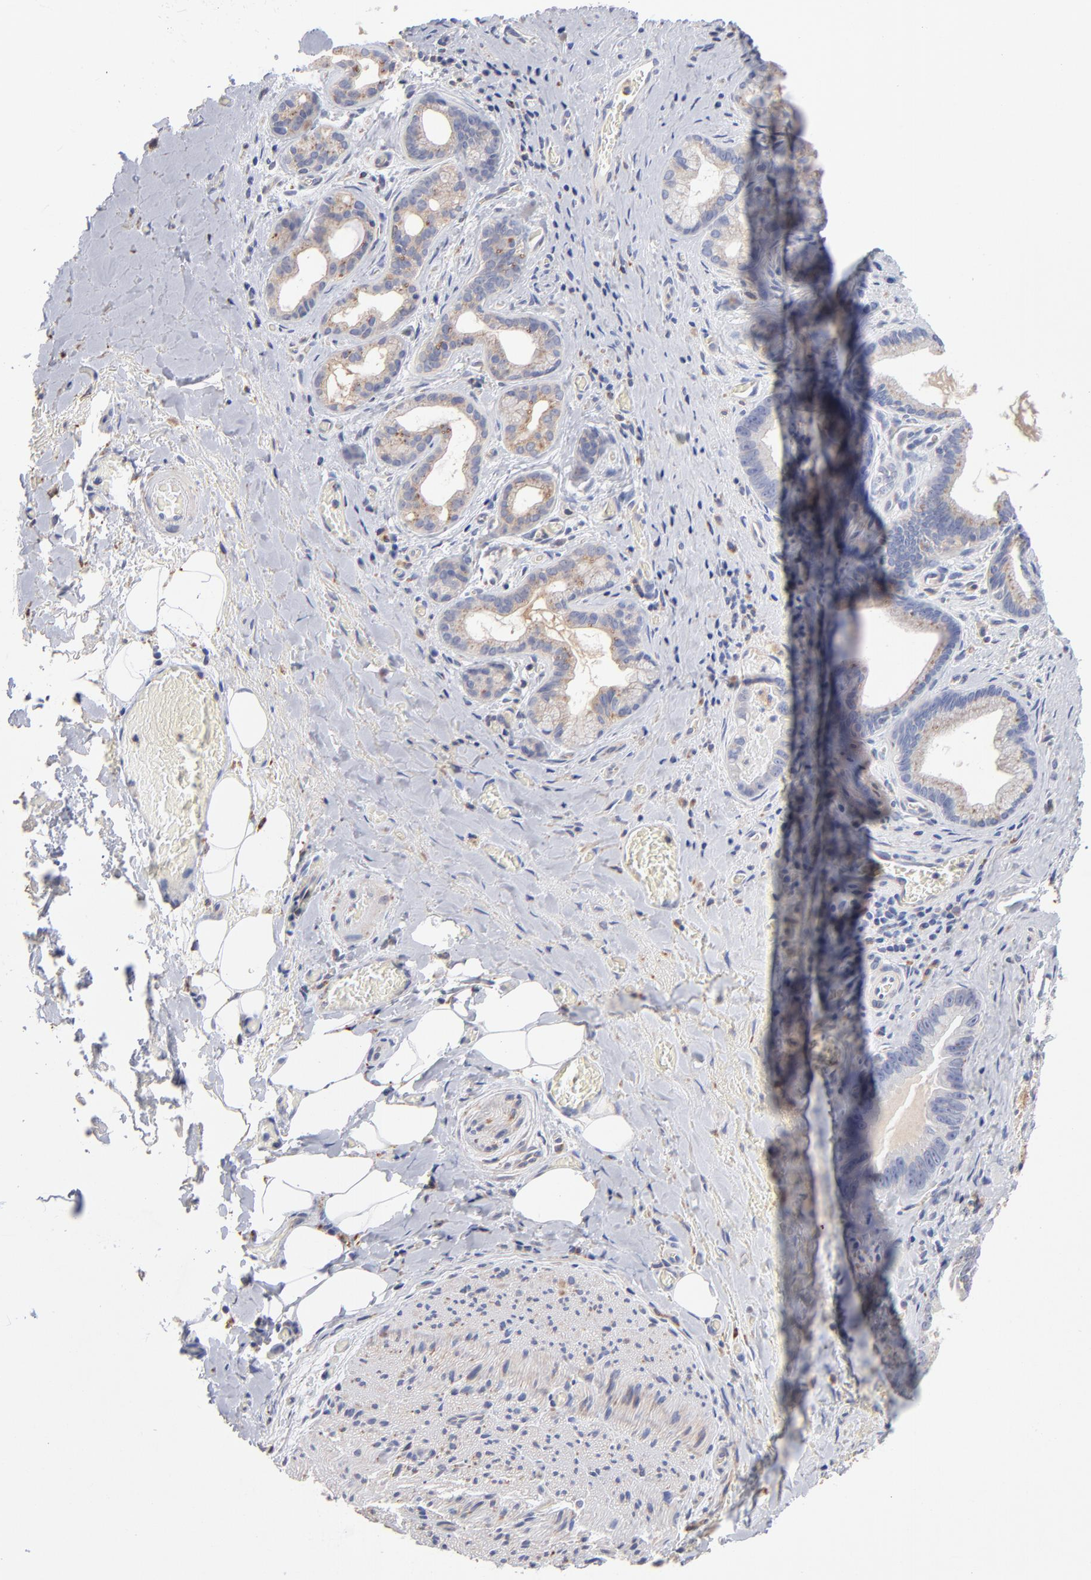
{"staining": {"intensity": "moderate", "quantity": "25%-75%", "location": "cytoplasmic/membranous"}, "tissue": "liver cancer", "cell_type": "Tumor cells", "image_type": "cancer", "snomed": [{"axis": "morphology", "description": "Cholangiocarcinoma"}, {"axis": "topography", "description": "Liver"}], "caption": "Immunohistochemical staining of human liver cholangiocarcinoma shows medium levels of moderate cytoplasmic/membranous positivity in about 25%-75% of tumor cells.", "gene": "RRAGB", "patient": {"sex": "female", "age": 55}}